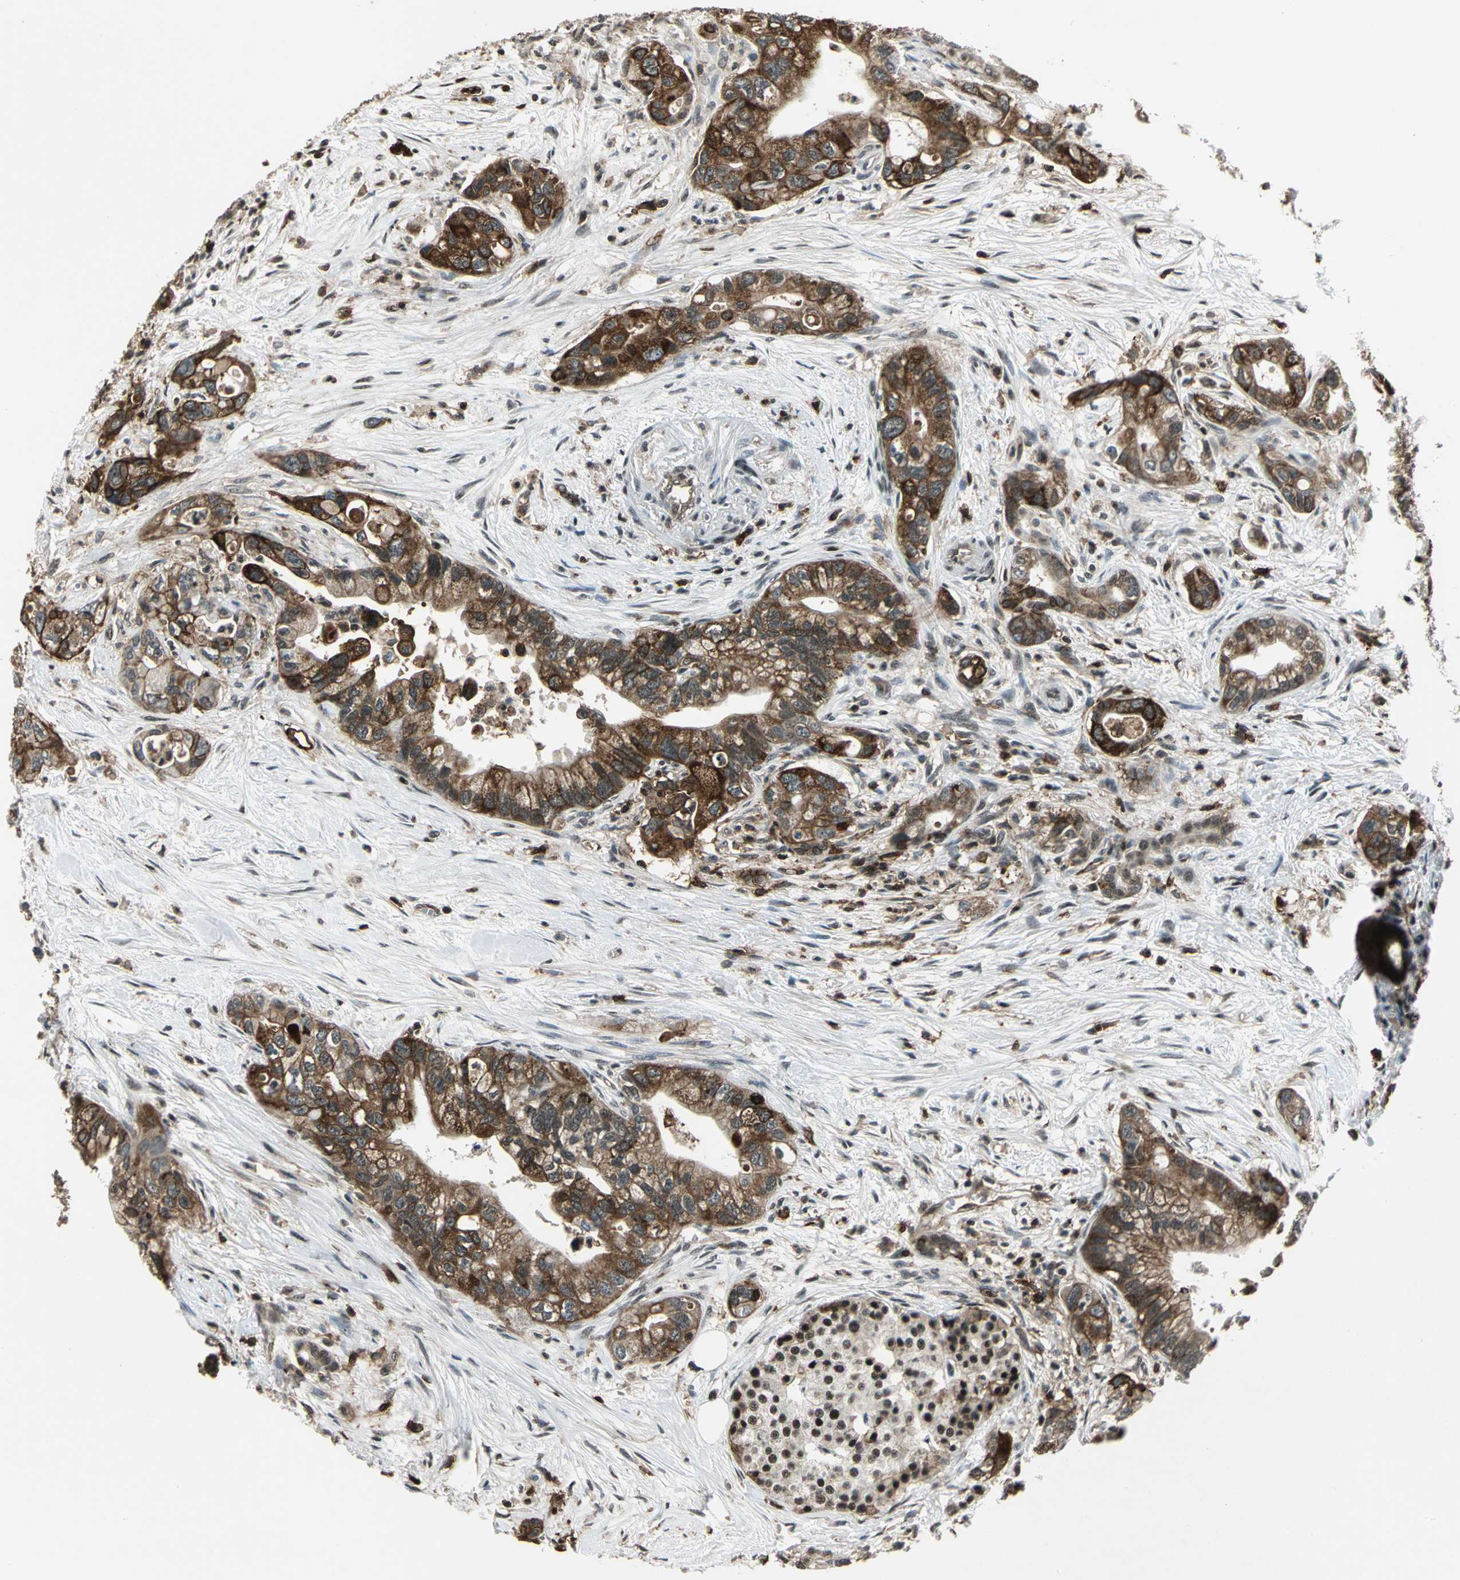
{"staining": {"intensity": "strong", "quantity": ">75%", "location": "cytoplasmic/membranous"}, "tissue": "pancreatic cancer", "cell_type": "Tumor cells", "image_type": "cancer", "snomed": [{"axis": "morphology", "description": "Adenocarcinoma, NOS"}, {"axis": "topography", "description": "Pancreas"}], "caption": "This is an image of IHC staining of adenocarcinoma (pancreatic), which shows strong positivity in the cytoplasmic/membranous of tumor cells.", "gene": "NR2C2", "patient": {"sex": "male", "age": 70}}